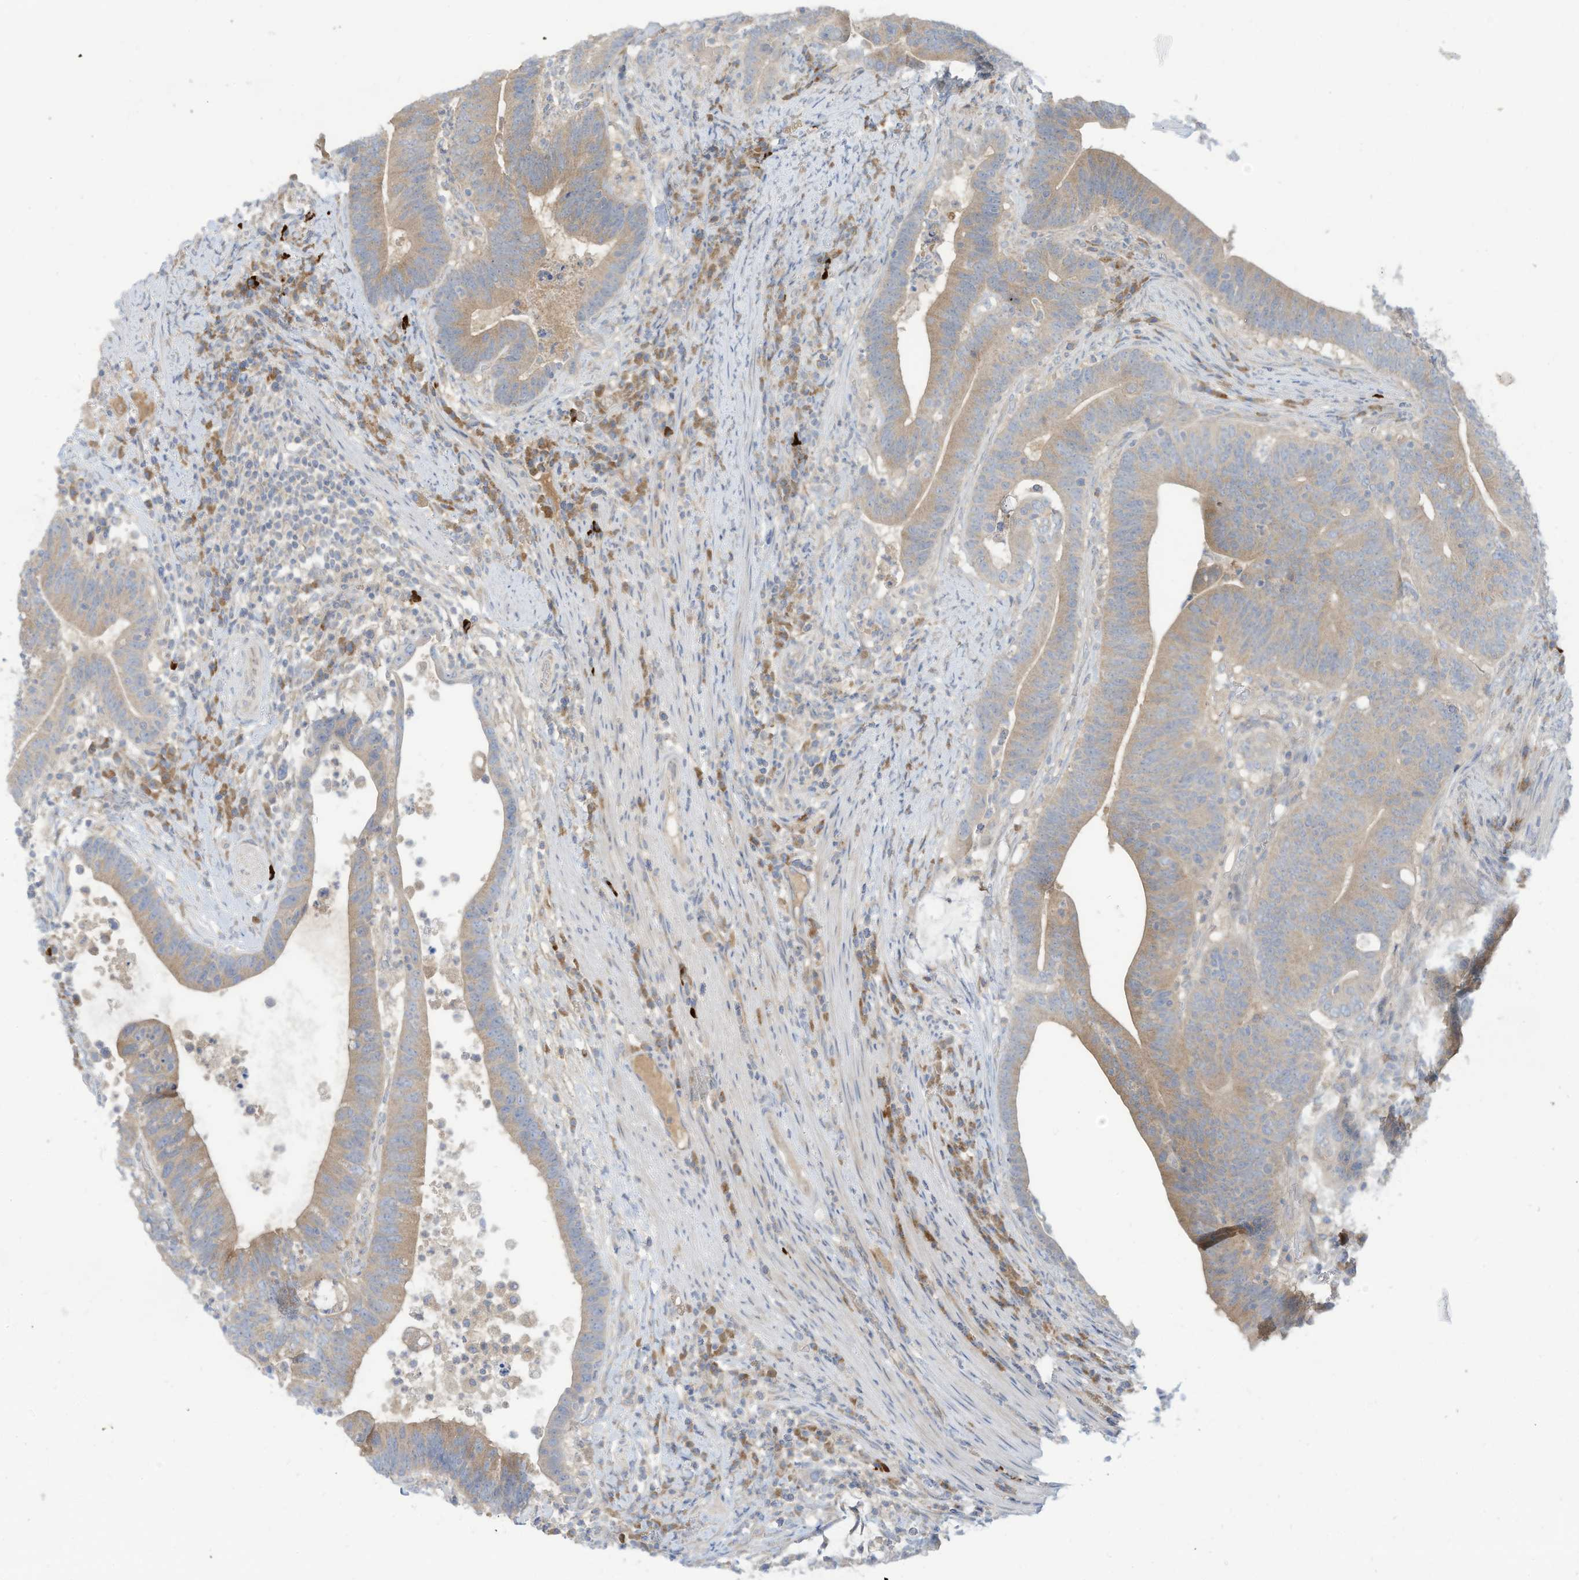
{"staining": {"intensity": "weak", "quantity": "25%-75%", "location": "cytoplasmic/membranous"}, "tissue": "colorectal cancer", "cell_type": "Tumor cells", "image_type": "cancer", "snomed": [{"axis": "morphology", "description": "Adenocarcinoma, NOS"}, {"axis": "topography", "description": "Colon"}], "caption": "Immunohistochemical staining of human colorectal adenocarcinoma shows low levels of weak cytoplasmic/membranous protein staining in about 25%-75% of tumor cells.", "gene": "LRRN2", "patient": {"sex": "female", "age": 66}}